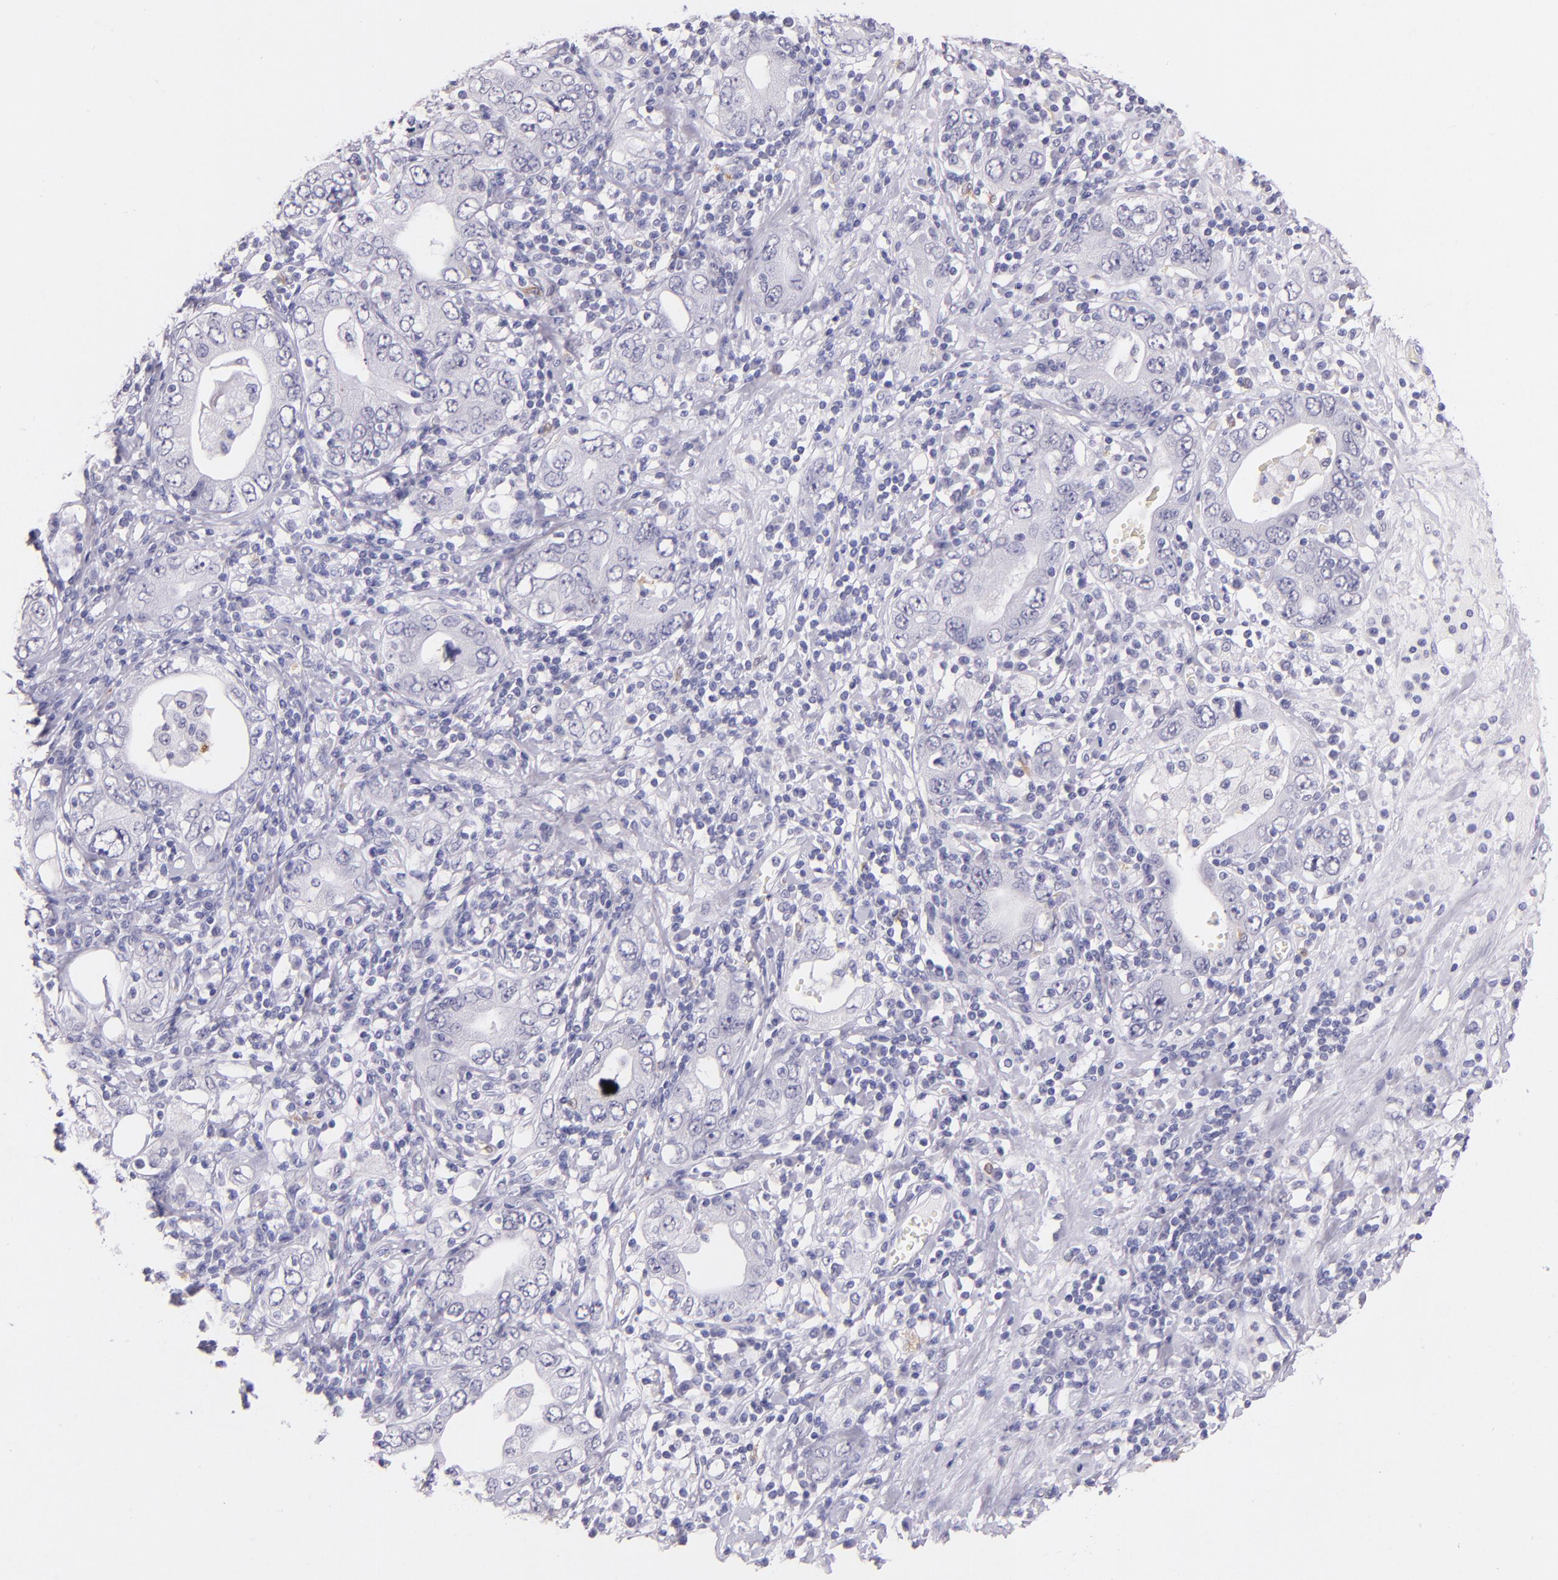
{"staining": {"intensity": "negative", "quantity": "none", "location": "none"}, "tissue": "stomach cancer", "cell_type": "Tumor cells", "image_type": "cancer", "snomed": [{"axis": "morphology", "description": "Adenocarcinoma, NOS"}, {"axis": "topography", "description": "Stomach, lower"}], "caption": "Immunohistochemistry of stomach cancer (adenocarcinoma) reveals no positivity in tumor cells.", "gene": "RTN1", "patient": {"sex": "female", "age": 93}}